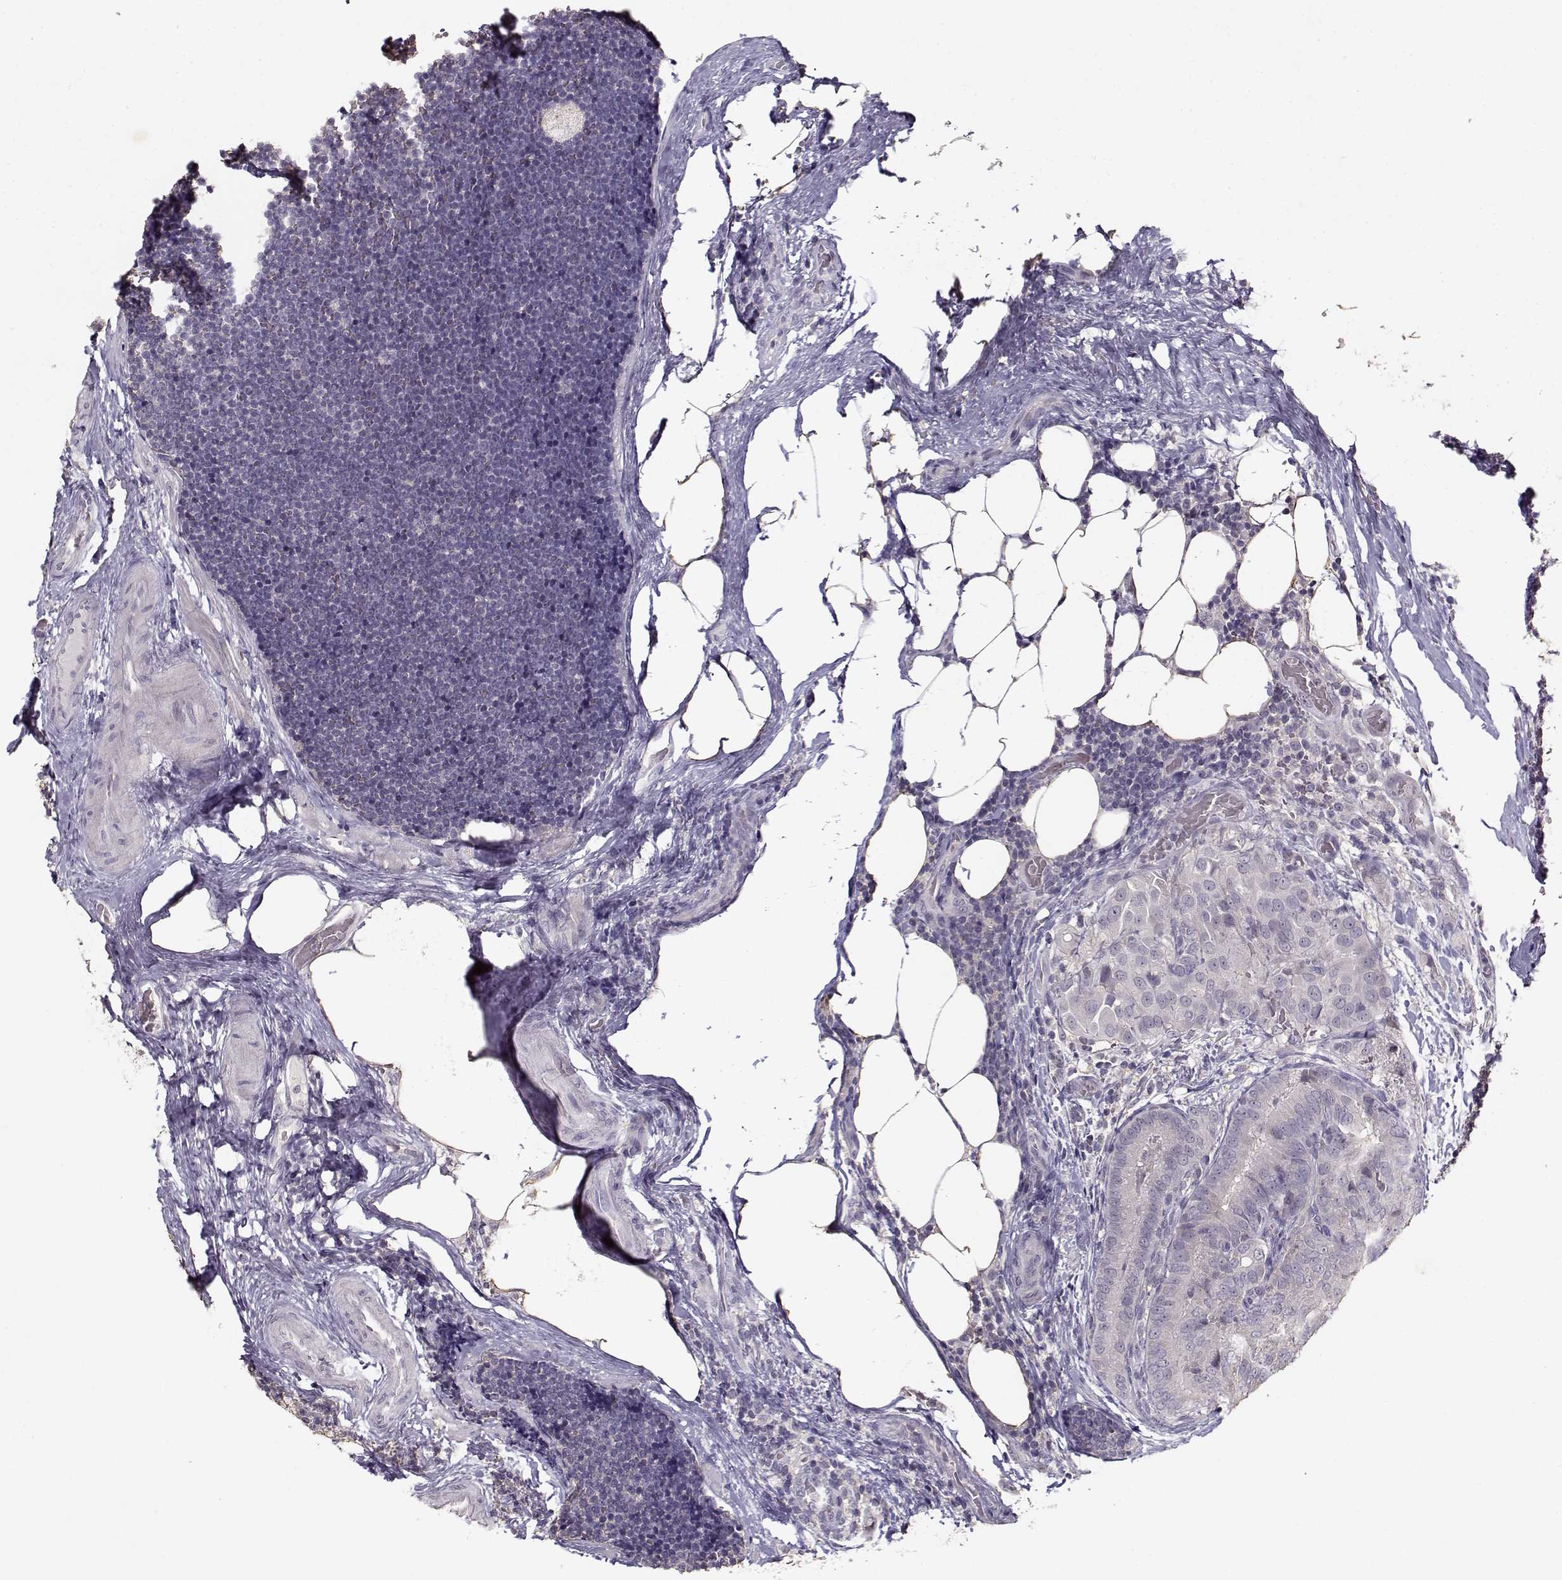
{"staining": {"intensity": "weak", "quantity": "25%-75%", "location": "cytoplasmic/membranous"}, "tissue": "thyroid cancer", "cell_type": "Tumor cells", "image_type": "cancer", "snomed": [{"axis": "morphology", "description": "Papillary adenocarcinoma, NOS"}, {"axis": "topography", "description": "Thyroid gland"}], "caption": "Thyroid cancer (papillary adenocarcinoma) was stained to show a protein in brown. There is low levels of weak cytoplasmic/membranous staining in about 25%-75% of tumor cells.", "gene": "UROC1", "patient": {"sex": "male", "age": 61}}